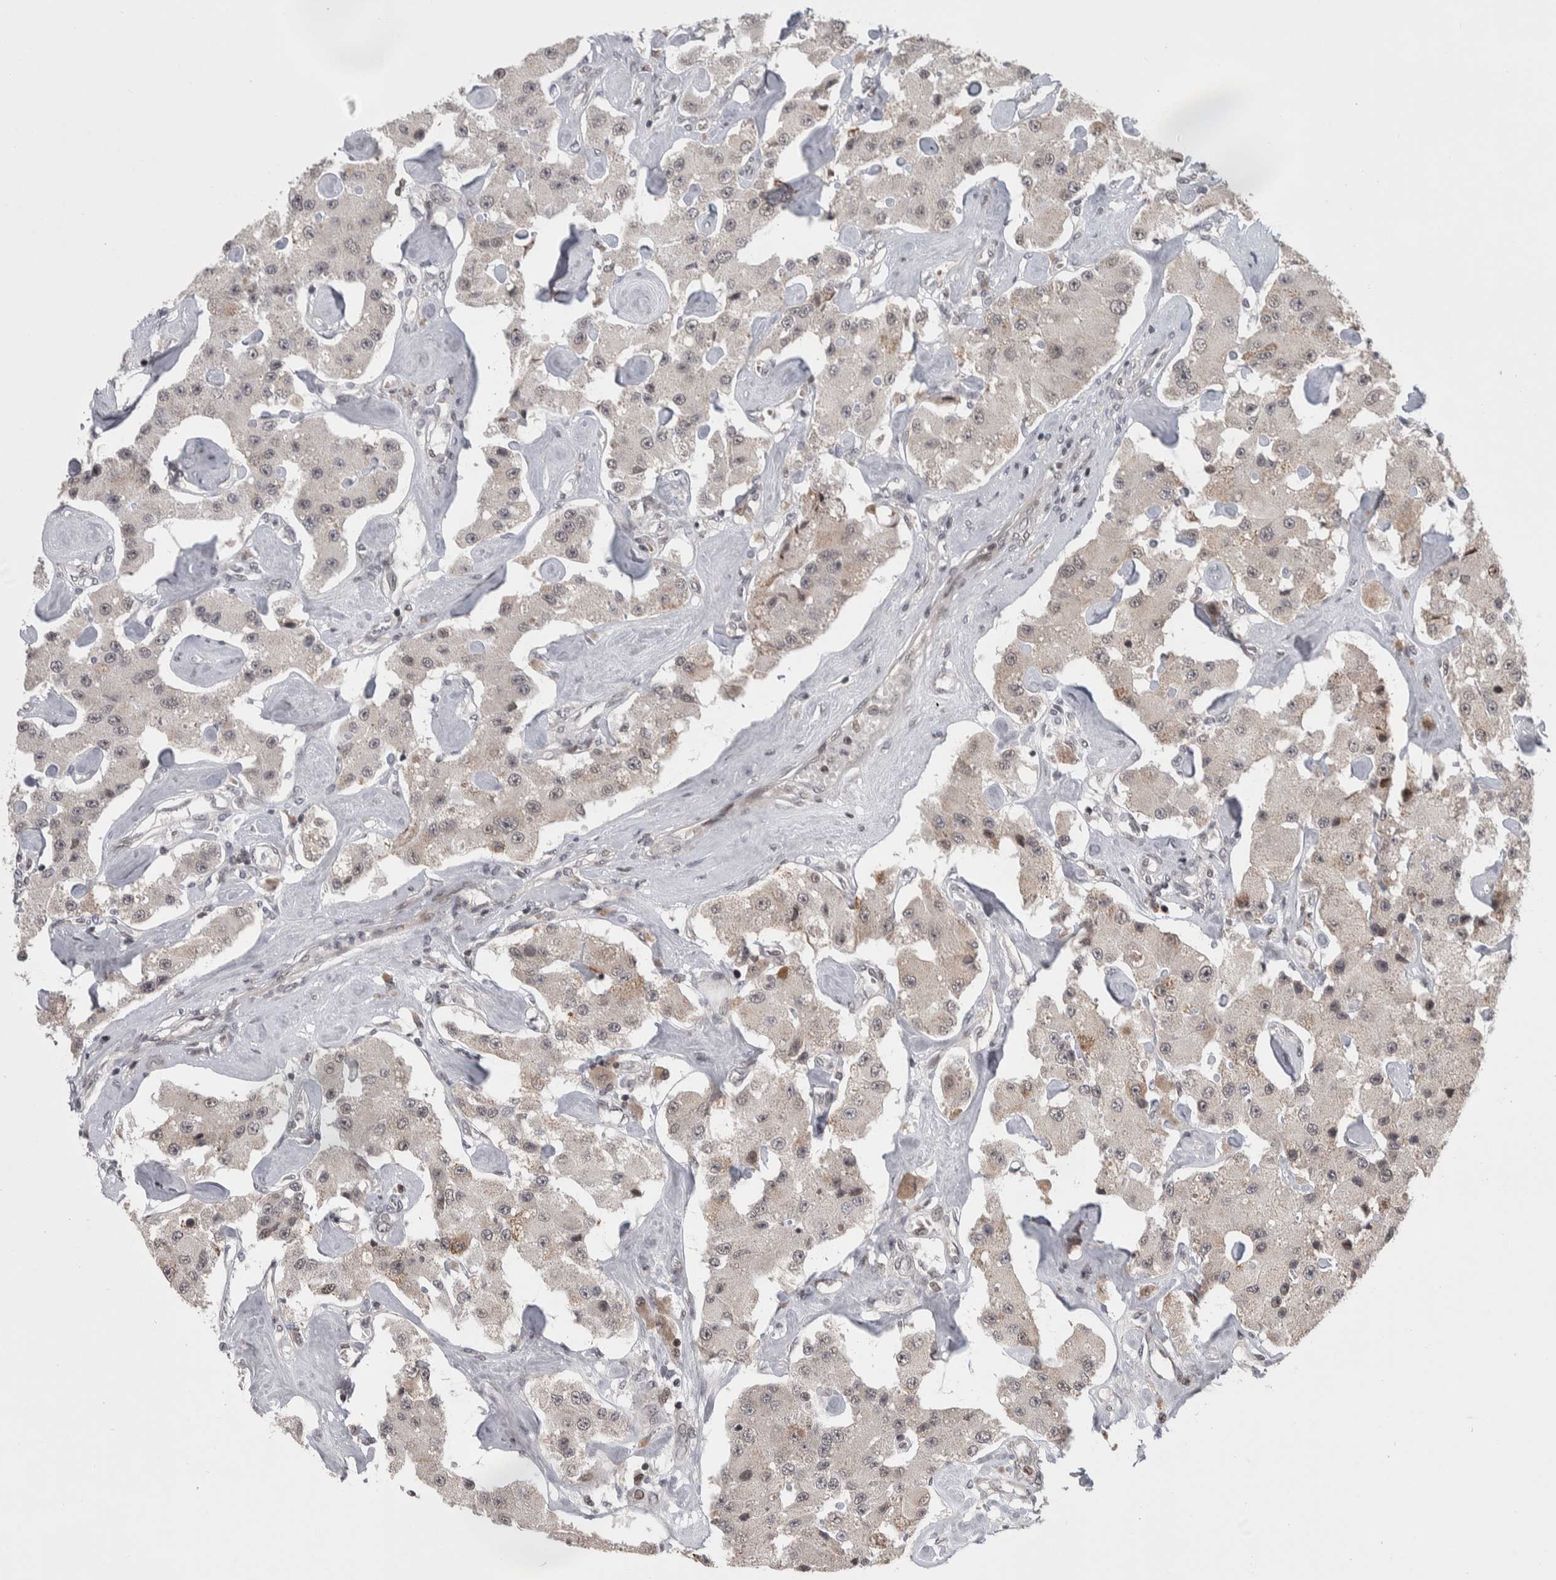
{"staining": {"intensity": "weak", "quantity": "<25%", "location": "nuclear"}, "tissue": "carcinoid", "cell_type": "Tumor cells", "image_type": "cancer", "snomed": [{"axis": "morphology", "description": "Carcinoid, malignant, NOS"}, {"axis": "topography", "description": "Pancreas"}], "caption": "High magnification brightfield microscopy of carcinoid (malignant) stained with DAB (brown) and counterstained with hematoxylin (blue): tumor cells show no significant positivity.", "gene": "ZNF592", "patient": {"sex": "male", "age": 41}}